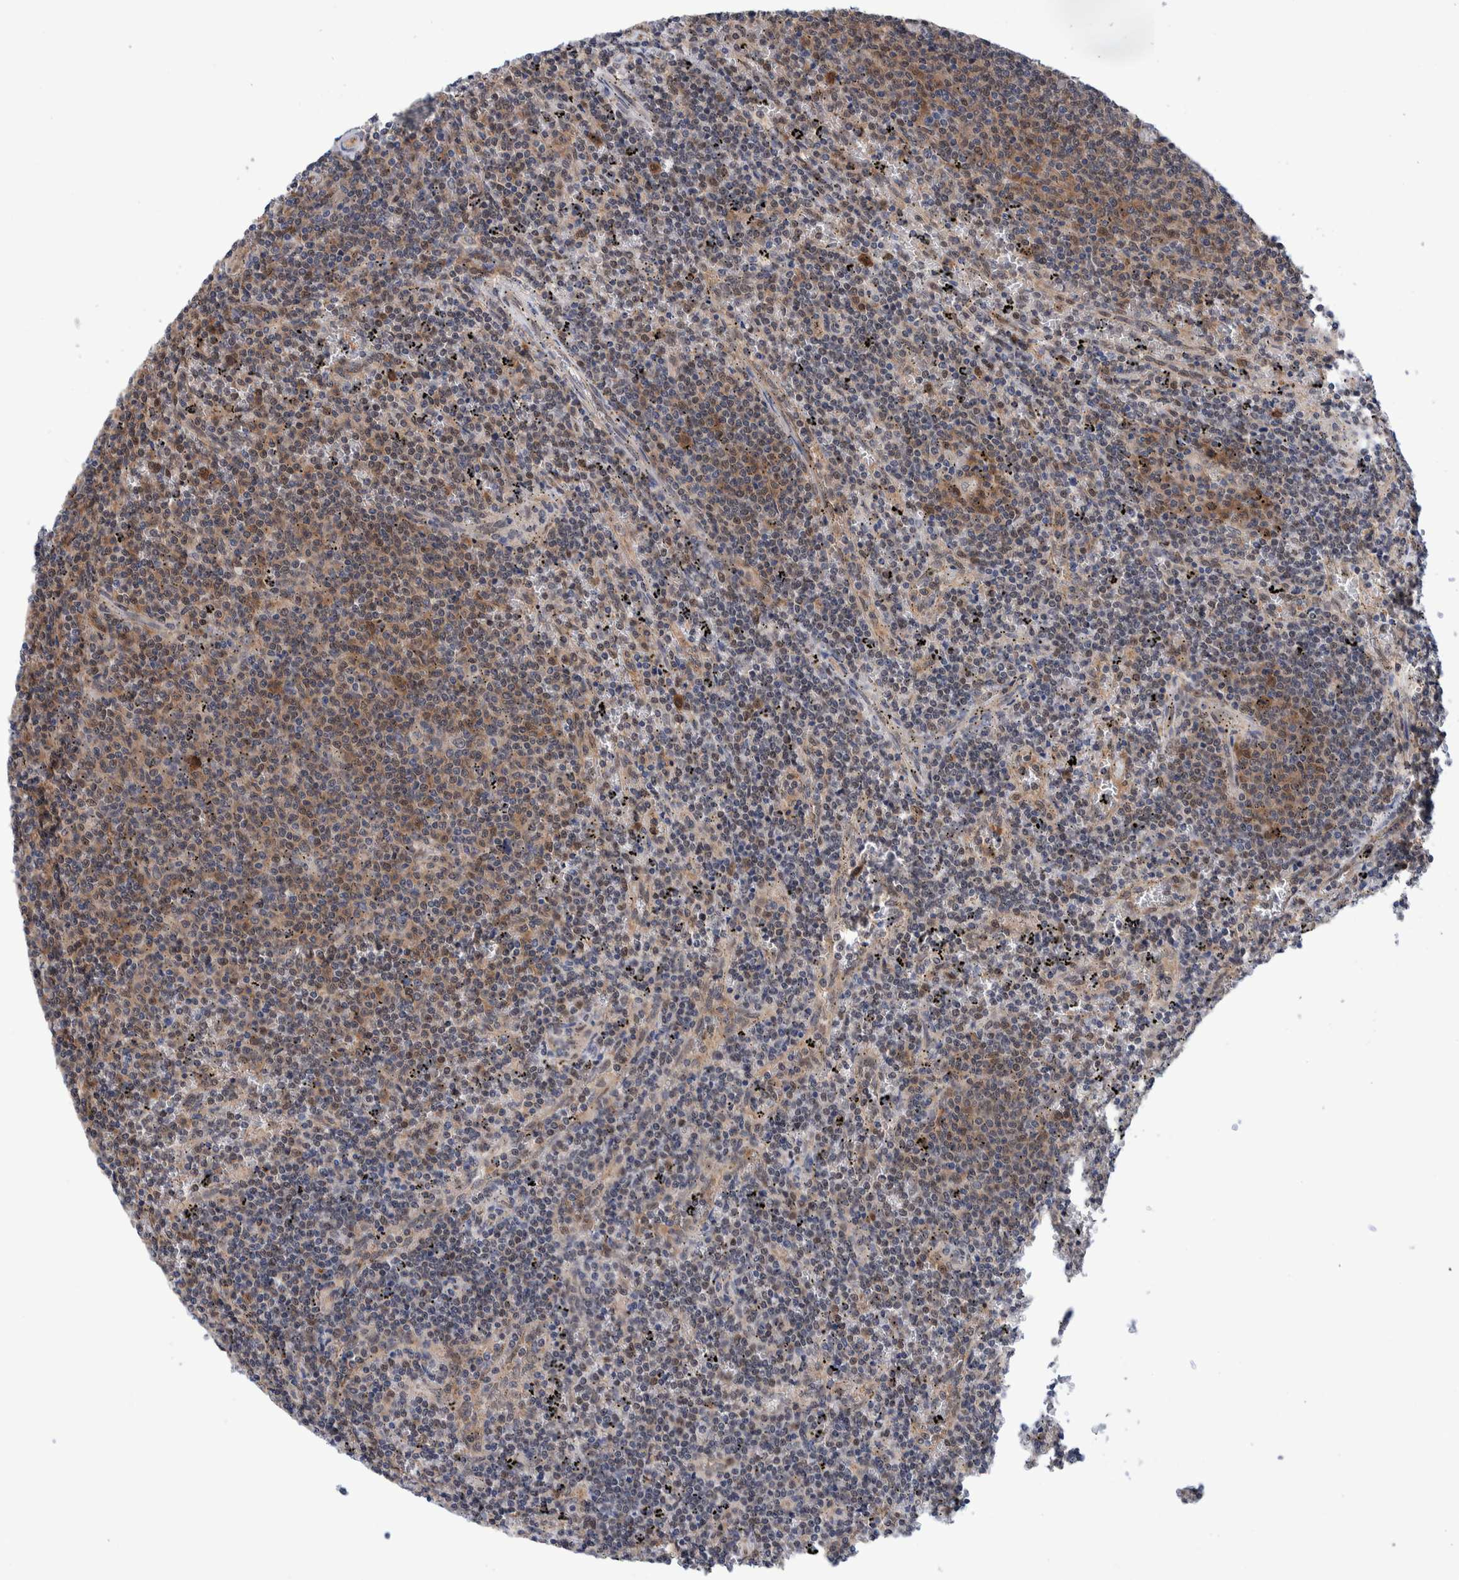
{"staining": {"intensity": "moderate", "quantity": "25%-75%", "location": "cytoplasmic/membranous"}, "tissue": "lymphoma", "cell_type": "Tumor cells", "image_type": "cancer", "snomed": [{"axis": "morphology", "description": "Malignant lymphoma, non-Hodgkin's type, Low grade"}, {"axis": "topography", "description": "Spleen"}], "caption": "IHC image of malignant lymphoma, non-Hodgkin's type (low-grade) stained for a protein (brown), which exhibits medium levels of moderate cytoplasmic/membranous positivity in about 25%-75% of tumor cells.", "gene": "PFAS", "patient": {"sex": "female", "age": 50}}